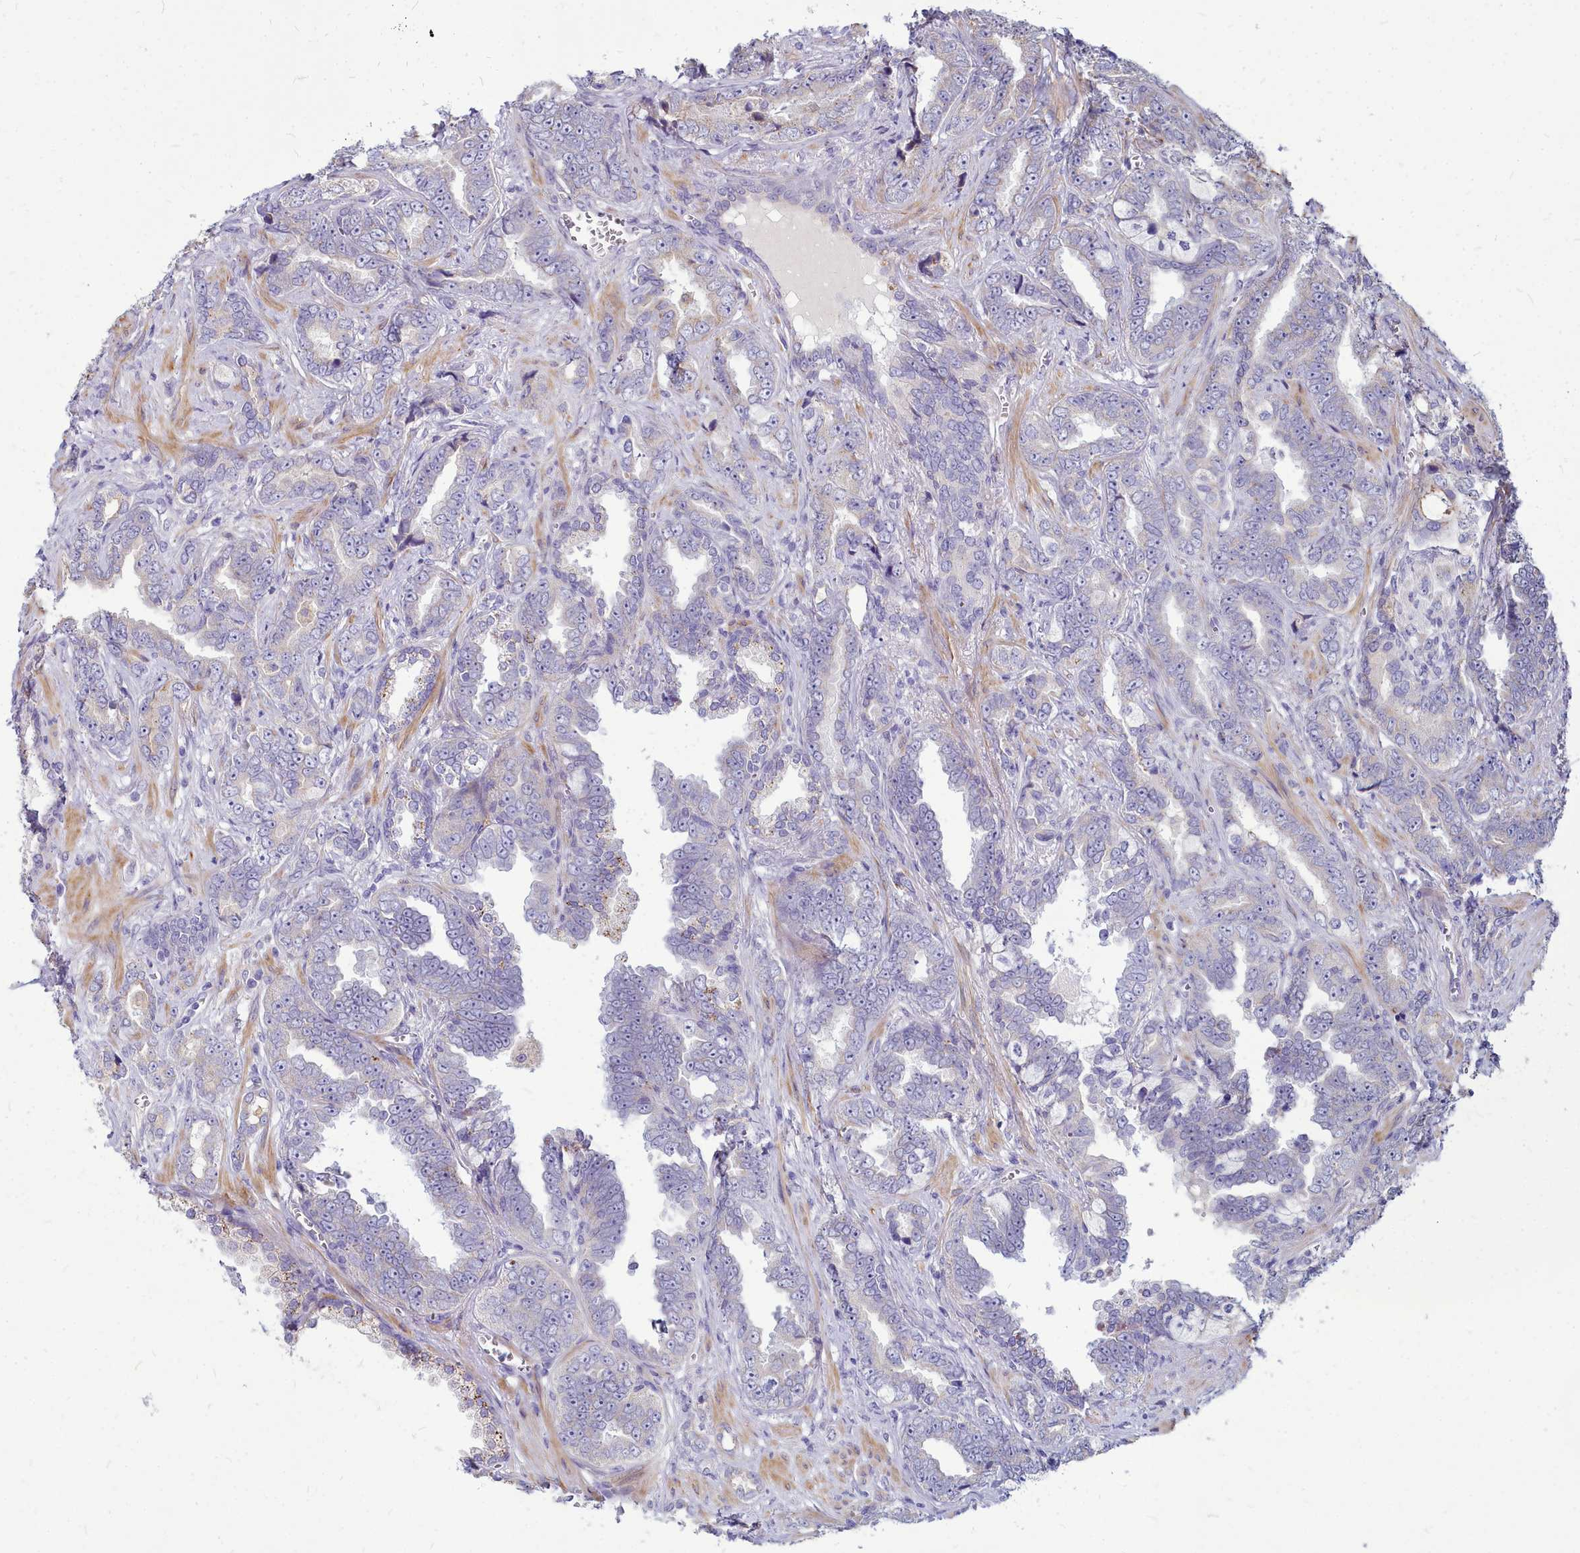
{"staining": {"intensity": "negative", "quantity": "none", "location": "none"}, "tissue": "prostate cancer", "cell_type": "Tumor cells", "image_type": "cancer", "snomed": [{"axis": "morphology", "description": "Adenocarcinoma, High grade"}, {"axis": "topography", "description": "Prostate"}], "caption": "DAB immunohistochemical staining of human prostate cancer (high-grade adenocarcinoma) displays no significant positivity in tumor cells. The staining was performed using DAB to visualize the protein expression in brown, while the nuclei were stained in blue with hematoxylin (Magnification: 20x).", "gene": "SMPD4", "patient": {"sex": "male", "age": 67}}